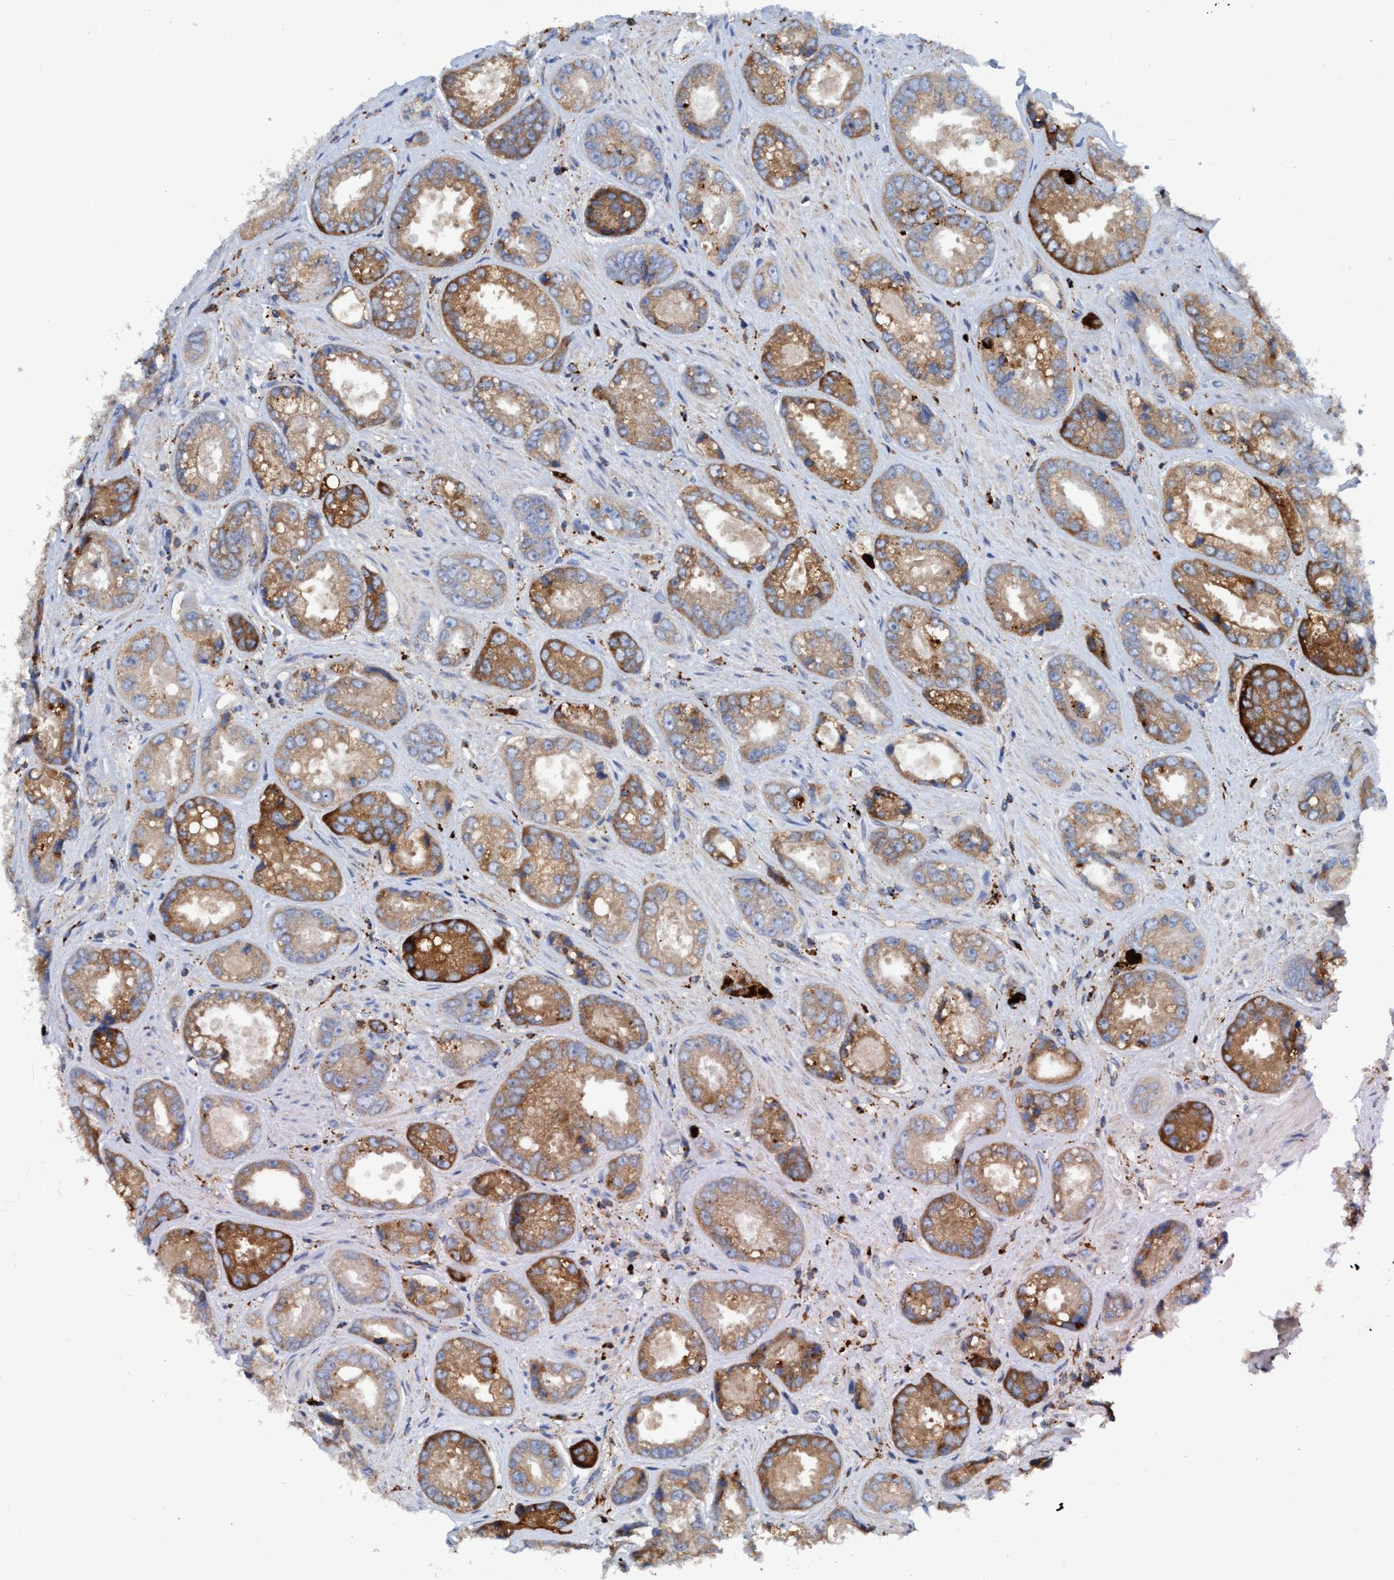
{"staining": {"intensity": "moderate", "quantity": ">75%", "location": "cytoplasmic/membranous"}, "tissue": "prostate cancer", "cell_type": "Tumor cells", "image_type": "cancer", "snomed": [{"axis": "morphology", "description": "Adenocarcinoma, High grade"}, {"axis": "topography", "description": "Prostate"}], "caption": "IHC of prostate adenocarcinoma (high-grade) reveals medium levels of moderate cytoplasmic/membranous positivity in about >75% of tumor cells.", "gene": "TRIM65", "patient": {"sex": "male", "age": 61}}